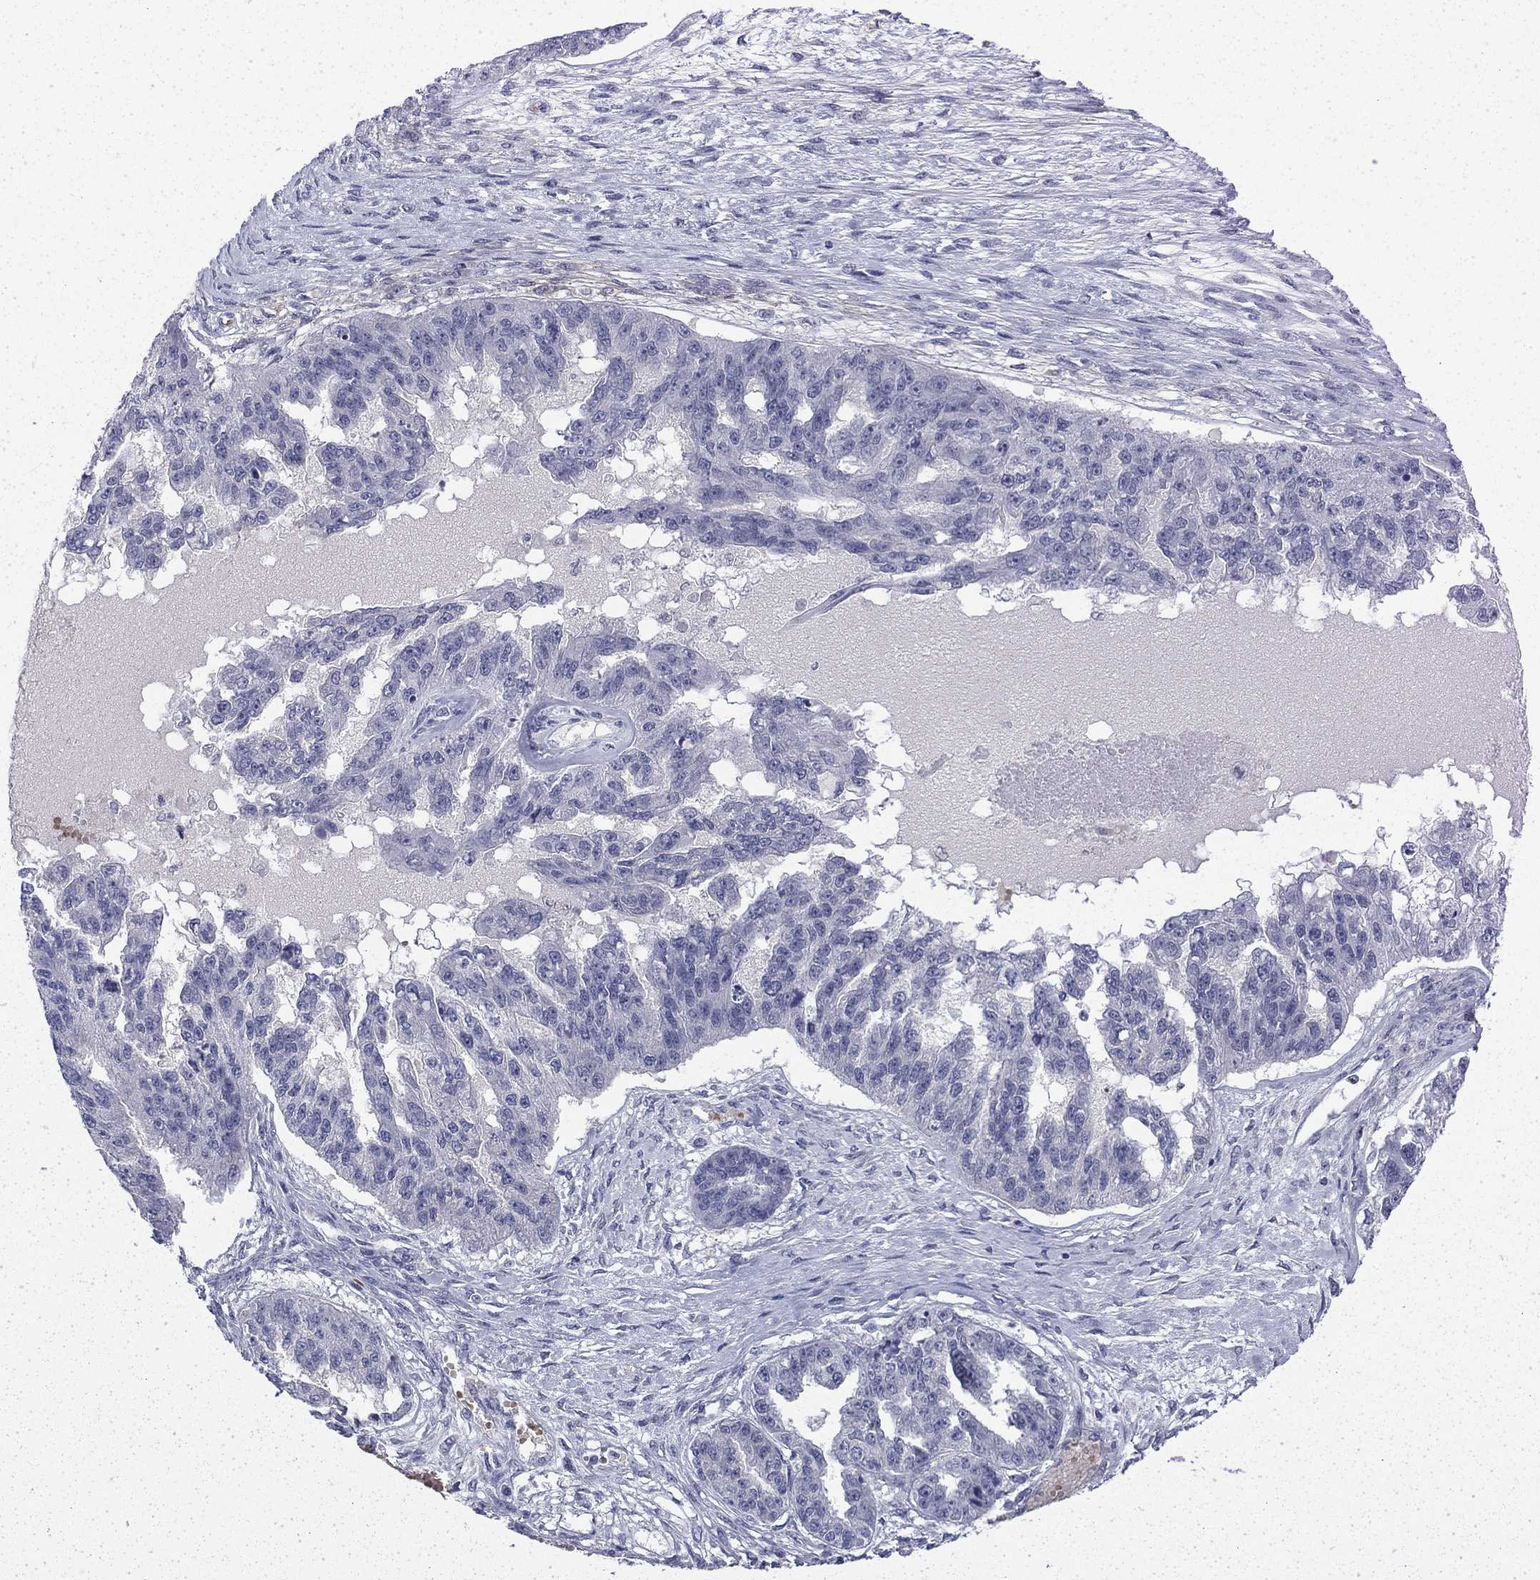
{"staining": {"intensity": "negative", "quantity": "none", "location": "none"}, "tissue": "ovarian cancer", "cell_type": "Tumor cells", "image_type": "cancer", "snomed": [{"axis": "morphology", "description": "Cystadenocarcinoma, serous, NOS"}, {"axis": "topography", "description": "Ovary"}], "caption": "Photomicrograph shows no significant protein staining in tumor cells of ovarian serous cystadenocarcinoma.", "gene": "ENPP6", "patient": {"sex": "female", "age": 58}}